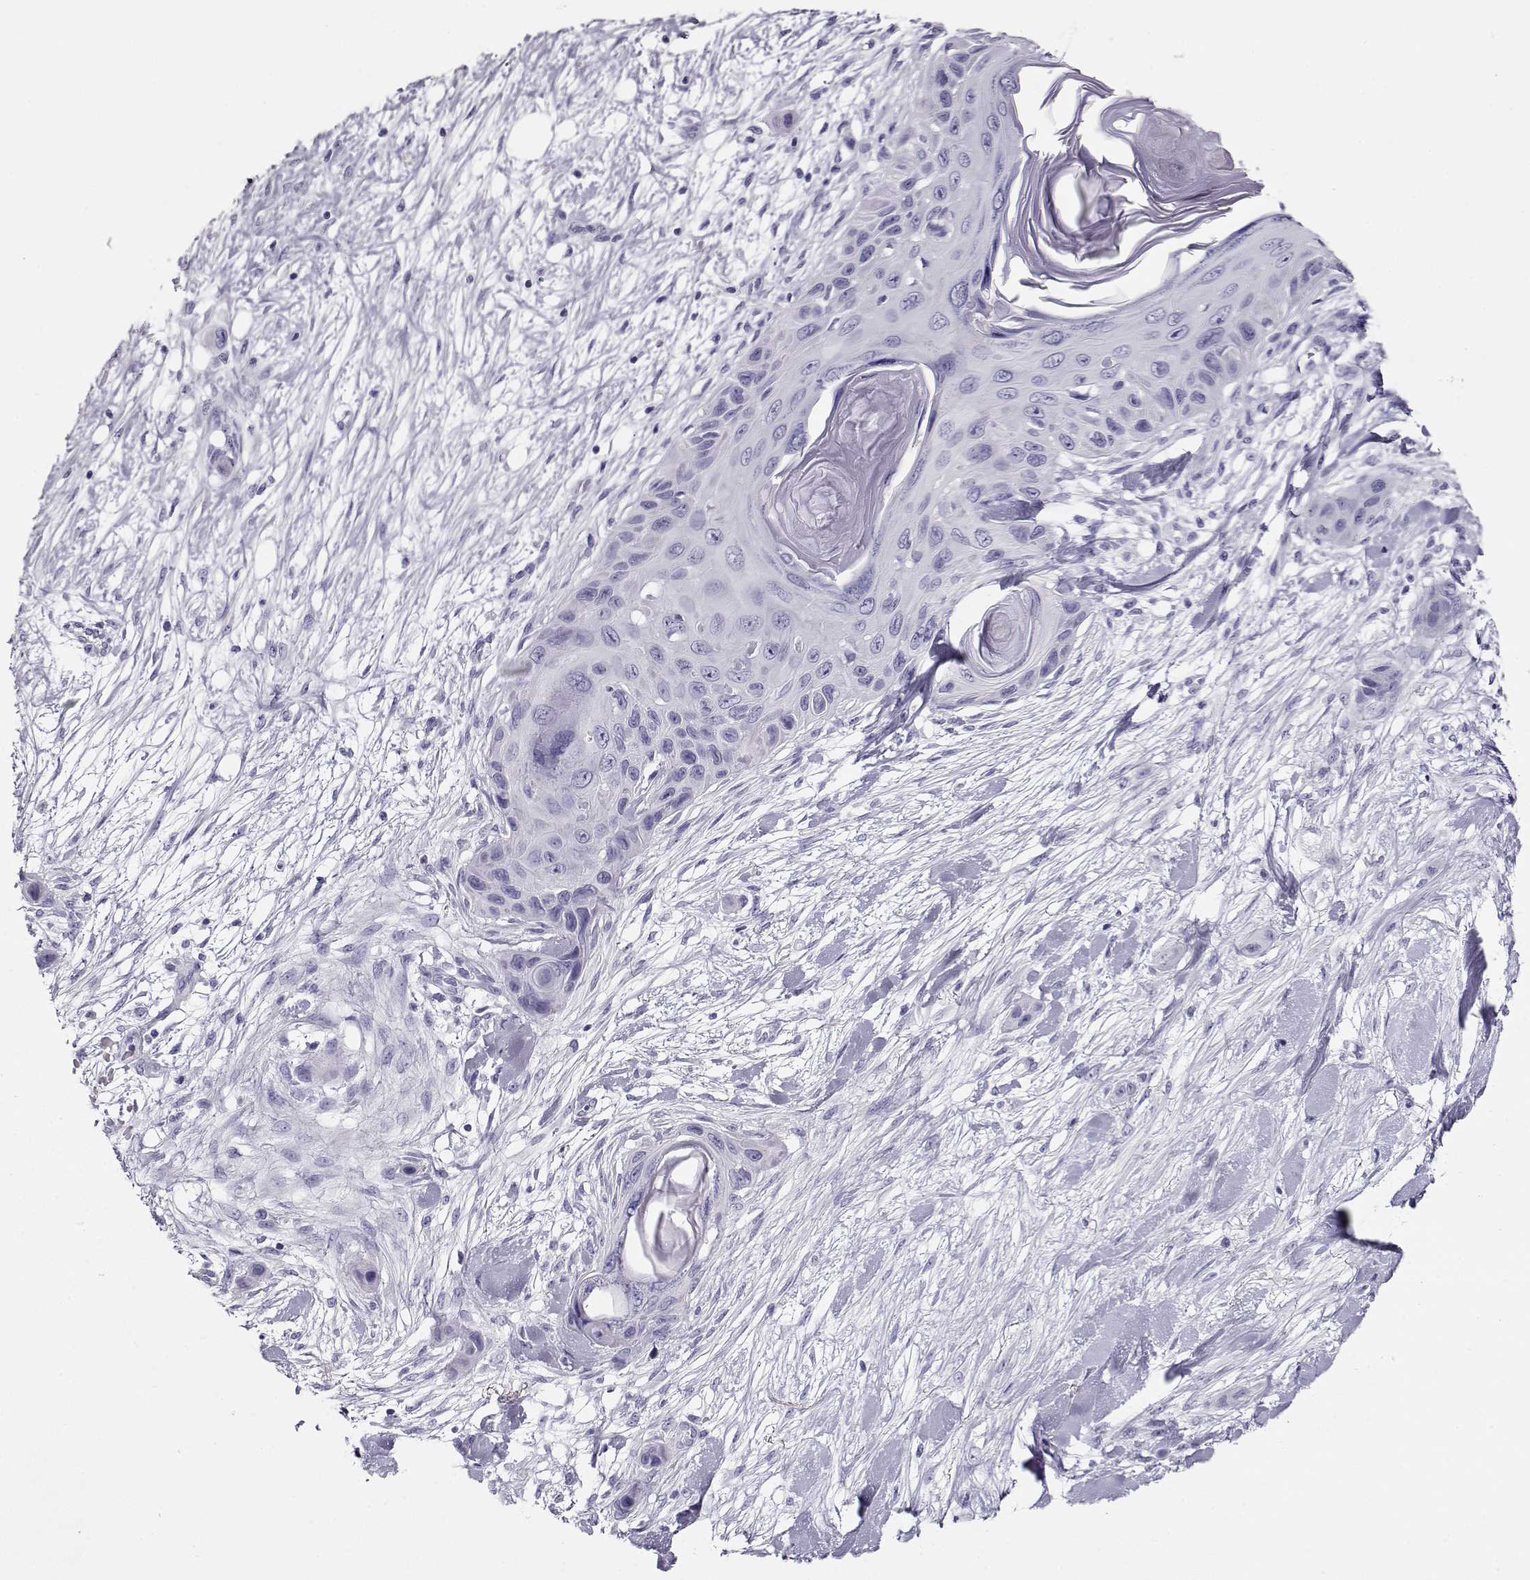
{"staining": {"intensity": "negative", "quantity": "none", "location": "none"}, "tissue": "skin cancer", "cell_type": "Tumor cells", "image_type": "cancer", "snomed": [{"axis": "morphology", "description": "Squamous cell carcinoma, NOS"}, {"axis": "topography", "description": "Skin"}], "caption": "The histopathology image displays no staining of tumor cells in skin cancer (squamous cell carcinoma). (Stains: DAB (3,3'-diaminobenzidine) IHC with hematoxylin counter stain, Microscopy: brightfield microscopy at high magnification).", "gene": "ACTN2", "patient": {"sex": "male", "age": 79}}